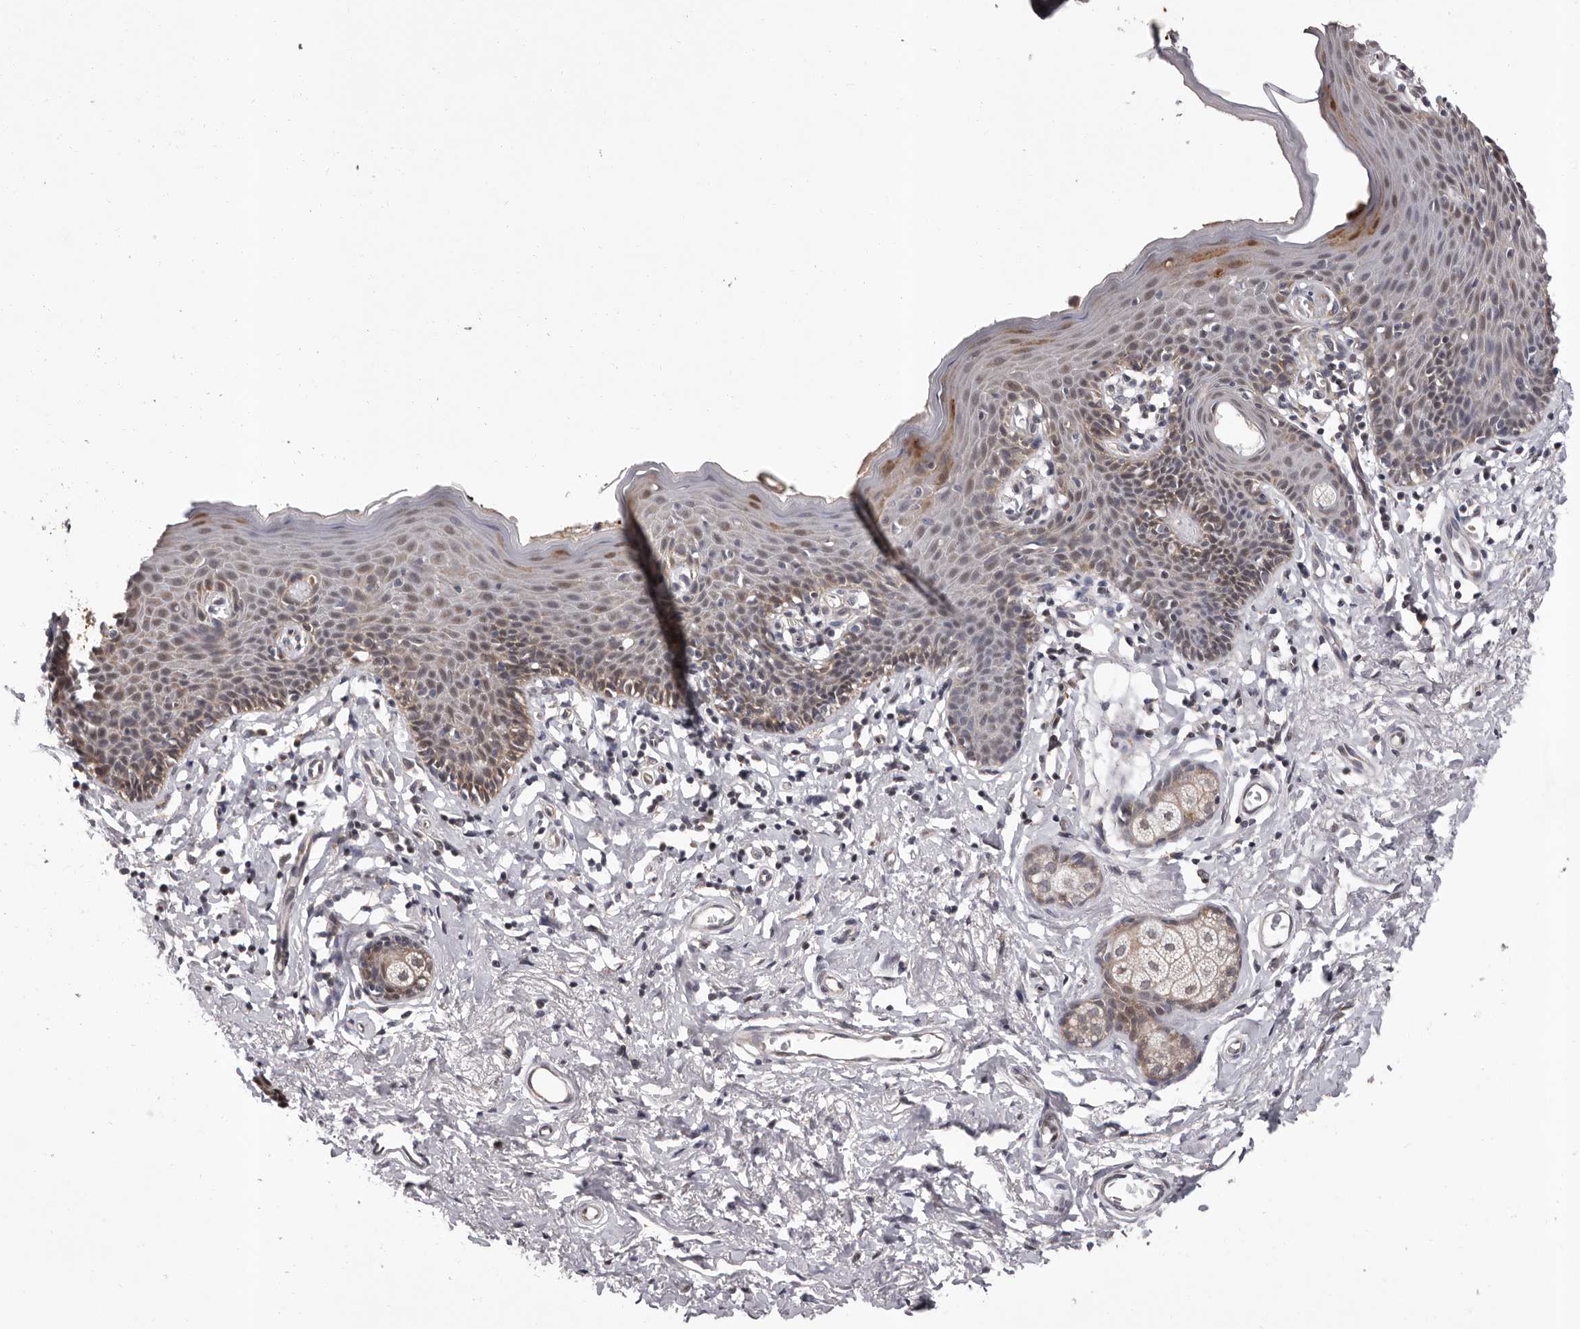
{"staining": {"intensity": "weak", "quantity": "25%-75%", "location": "cytoplasmic/membranous,nuclear"}, "tissue": "skin", "cell_type": "Epidermal cells", "image_type": "normal", "snomed": [{"axis": "morphology", "description": "Normal tissue, NOS"}, {"axis": "topography", "description": "Vulva"}], "caption": "Protein analysis of unremarkable skin demonstrates weak cytoplasmic/membranous,nuclear expression in about 25%-75% of epidermal cells.", "gene": "MED8", "patient": {"sex": "female", "age": 66}}